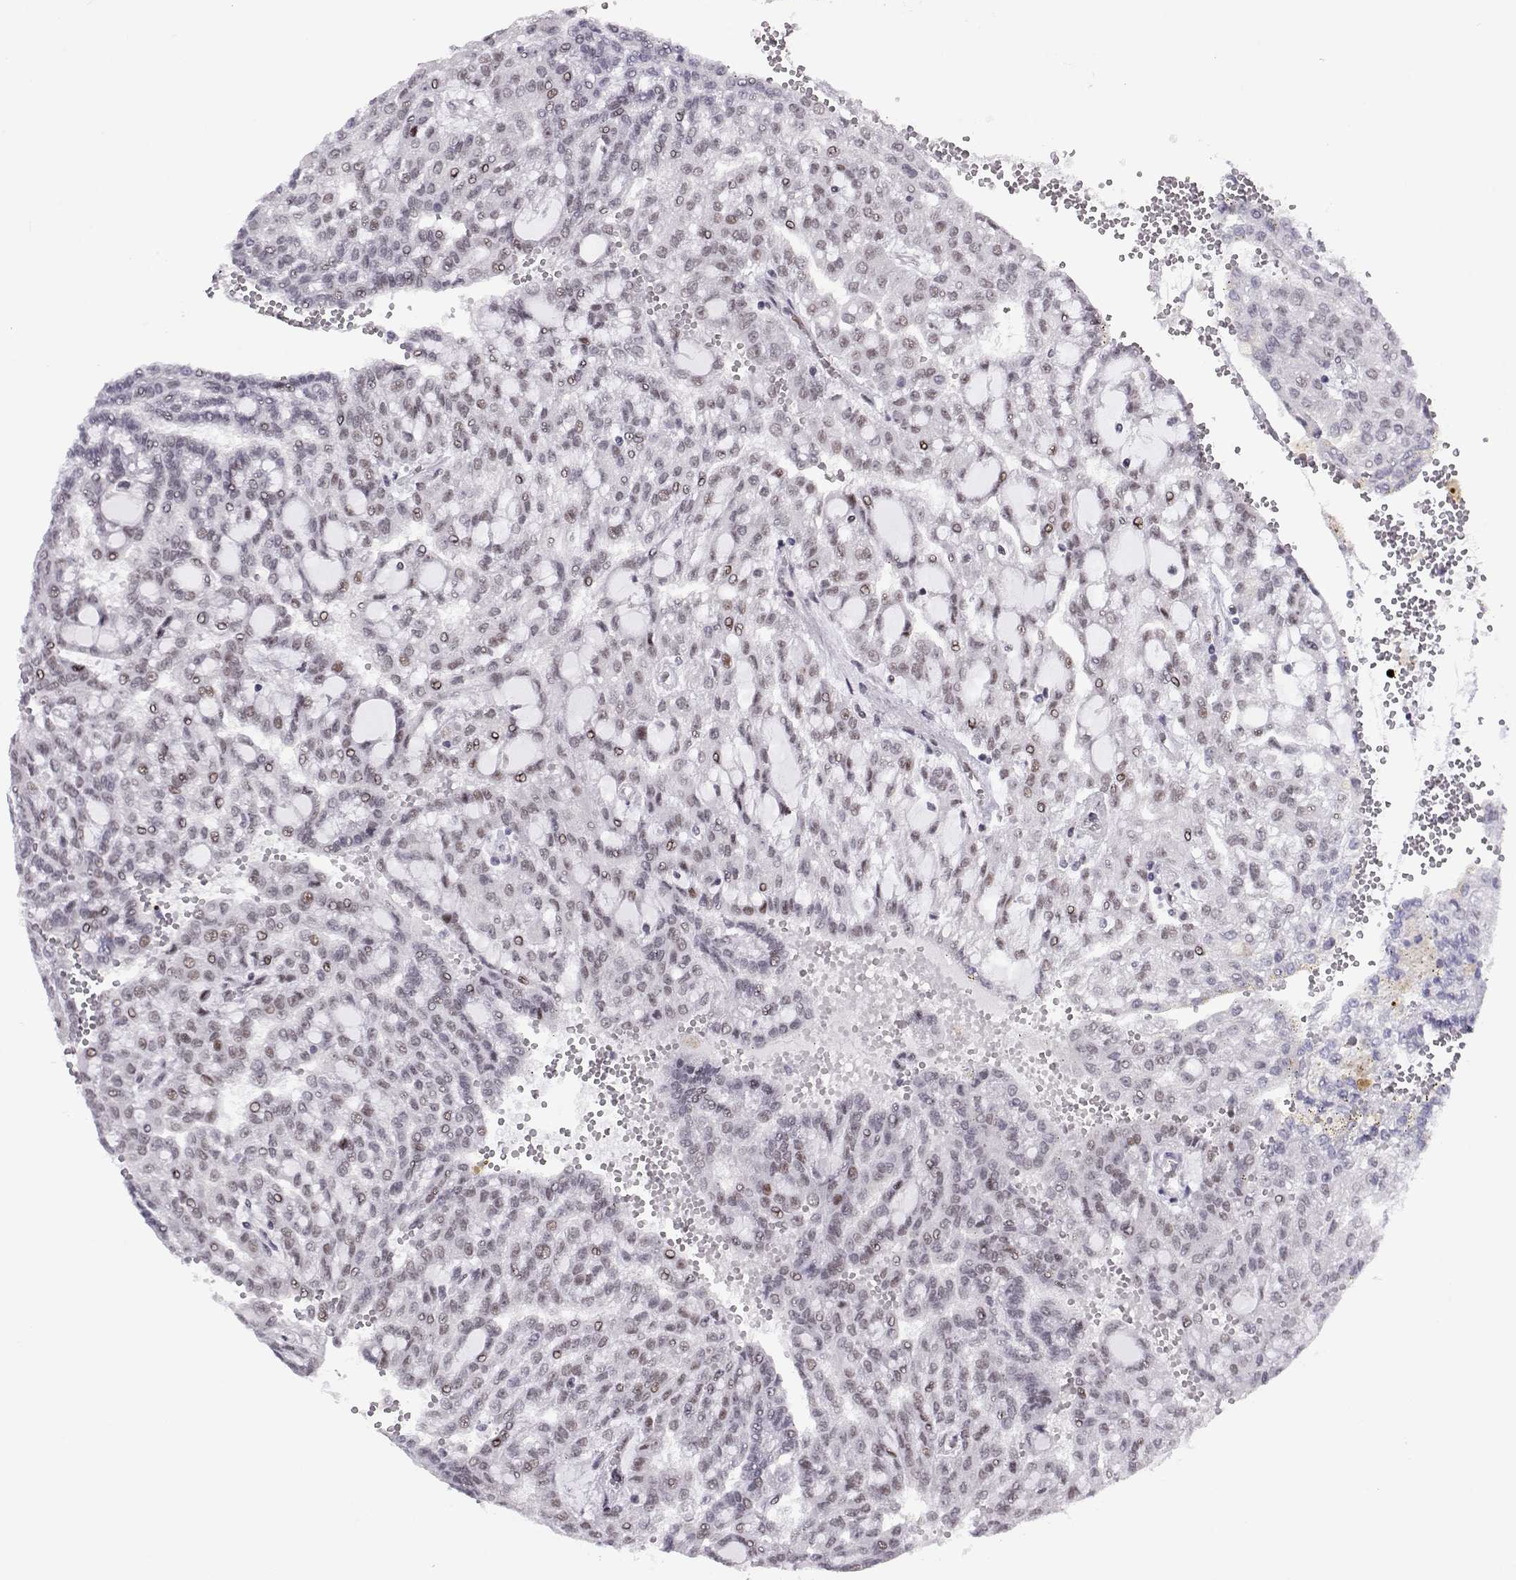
{"staining": {"intensity": "weak", "quantity": "25%-75%", "location": "nuclear"}, "tissue": "renal cancer", "cell_type": "Tumor cells", "image_type": "cancer", "snomed": [{"axis": "morphology", "description": "Adenocarcinoma, NOS"}, {"axis": "topography", "description": "Kidney"}], "caption": "The photomicrograph reveals staining of renal cancer (adenocarcinoma), revealing weak nuclear protein staining (brown color) within tumor cells.", "gene": "SIX6", "patient": {"sex": "male", "age": 63}}